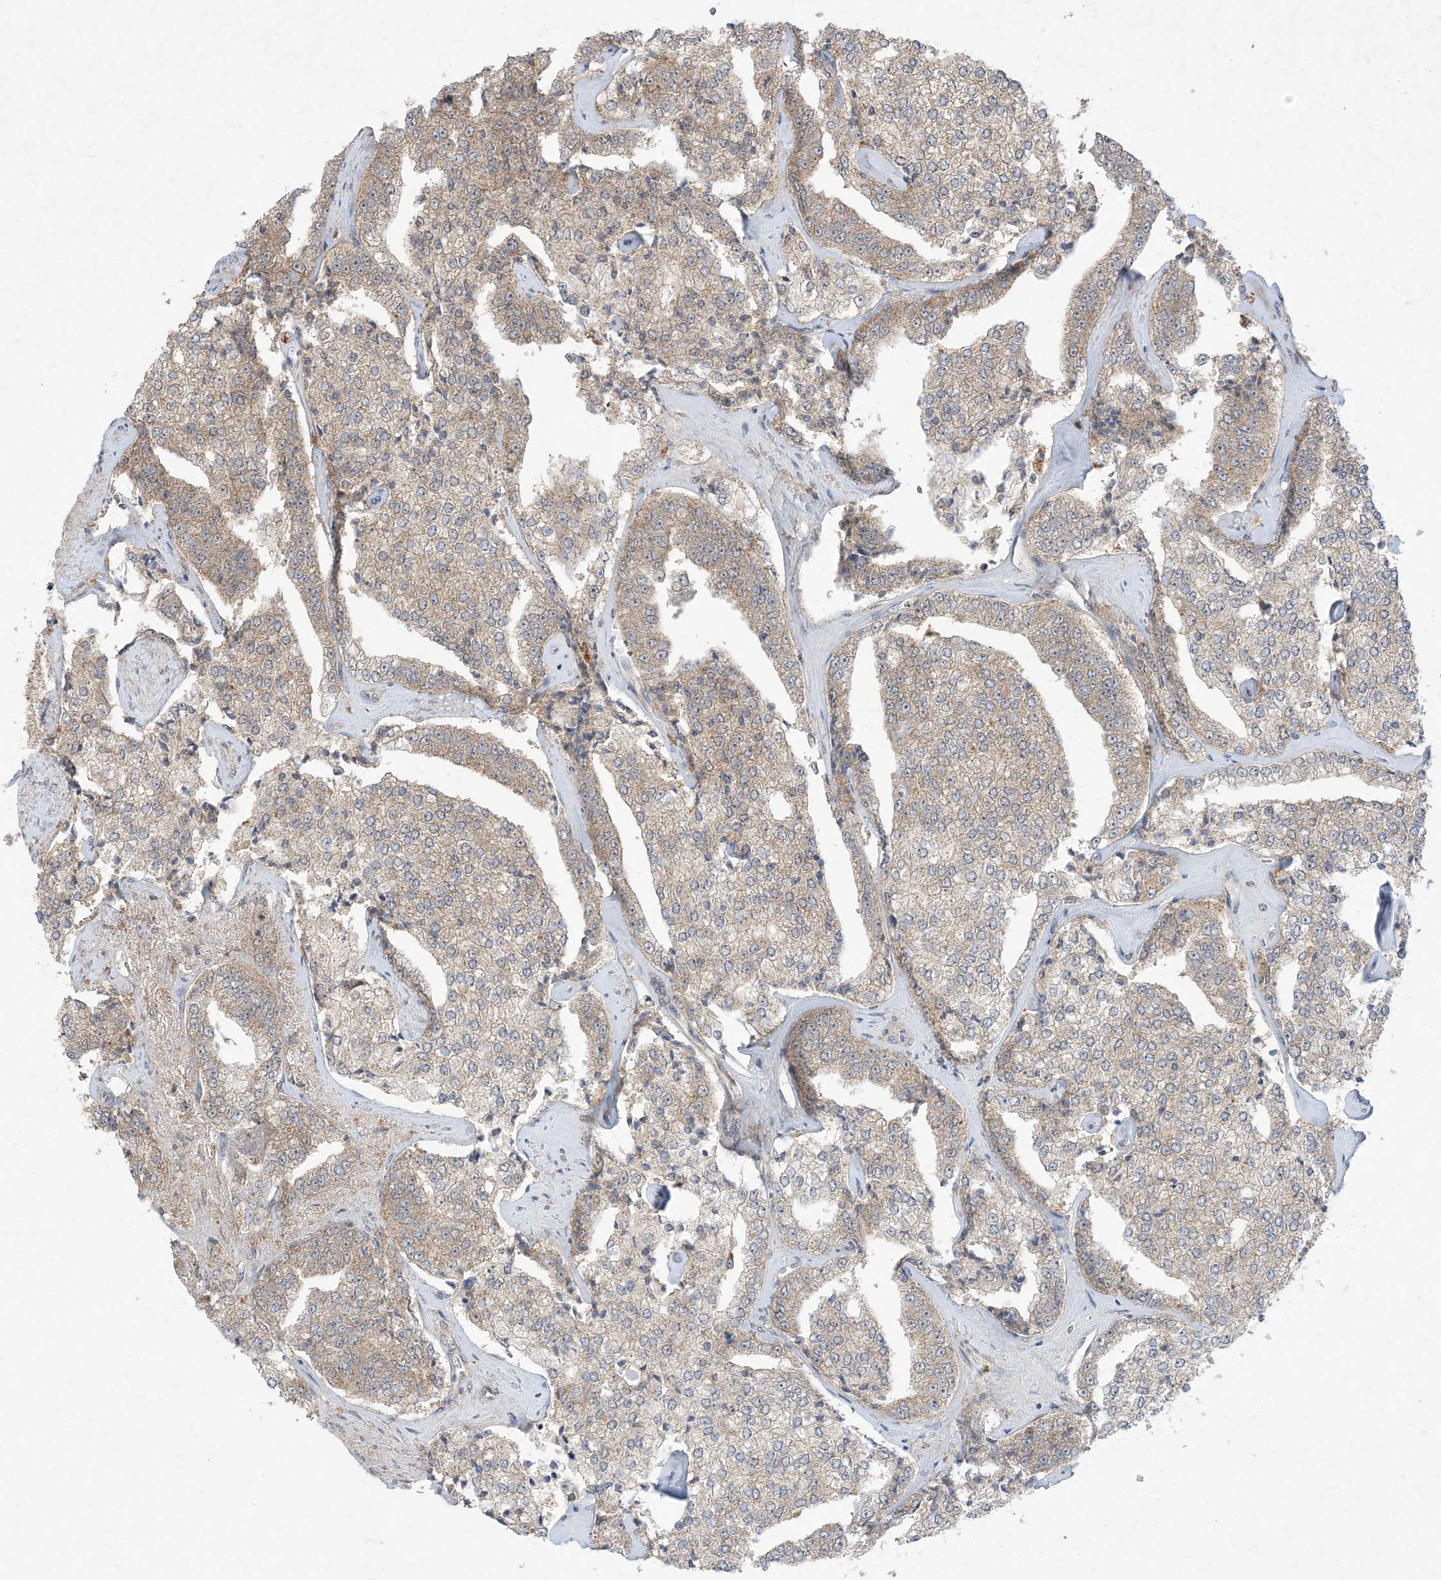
{"staining": {"intensity": "moderate", "quantity": ">75%", "location": "cytoplasmic/membranous"}, "tissue": "prostate cancer", "cell_type": "Tumor cells", "image_type": "cancer", "snomed": [{"axis": "morphology", "description": "Adenocarcinoma, High grade"}, {"axis": "topography", "description": "Prostate"}], "caption": "Tumor cells display medium levels of moderate cytoplasmic/membranous positivity in approximately >75% of cells in prostate cancer (high-grade adenocarcinoma).", "gene": "UBE2C", "patient": {"sex": "male", "age": 71}}